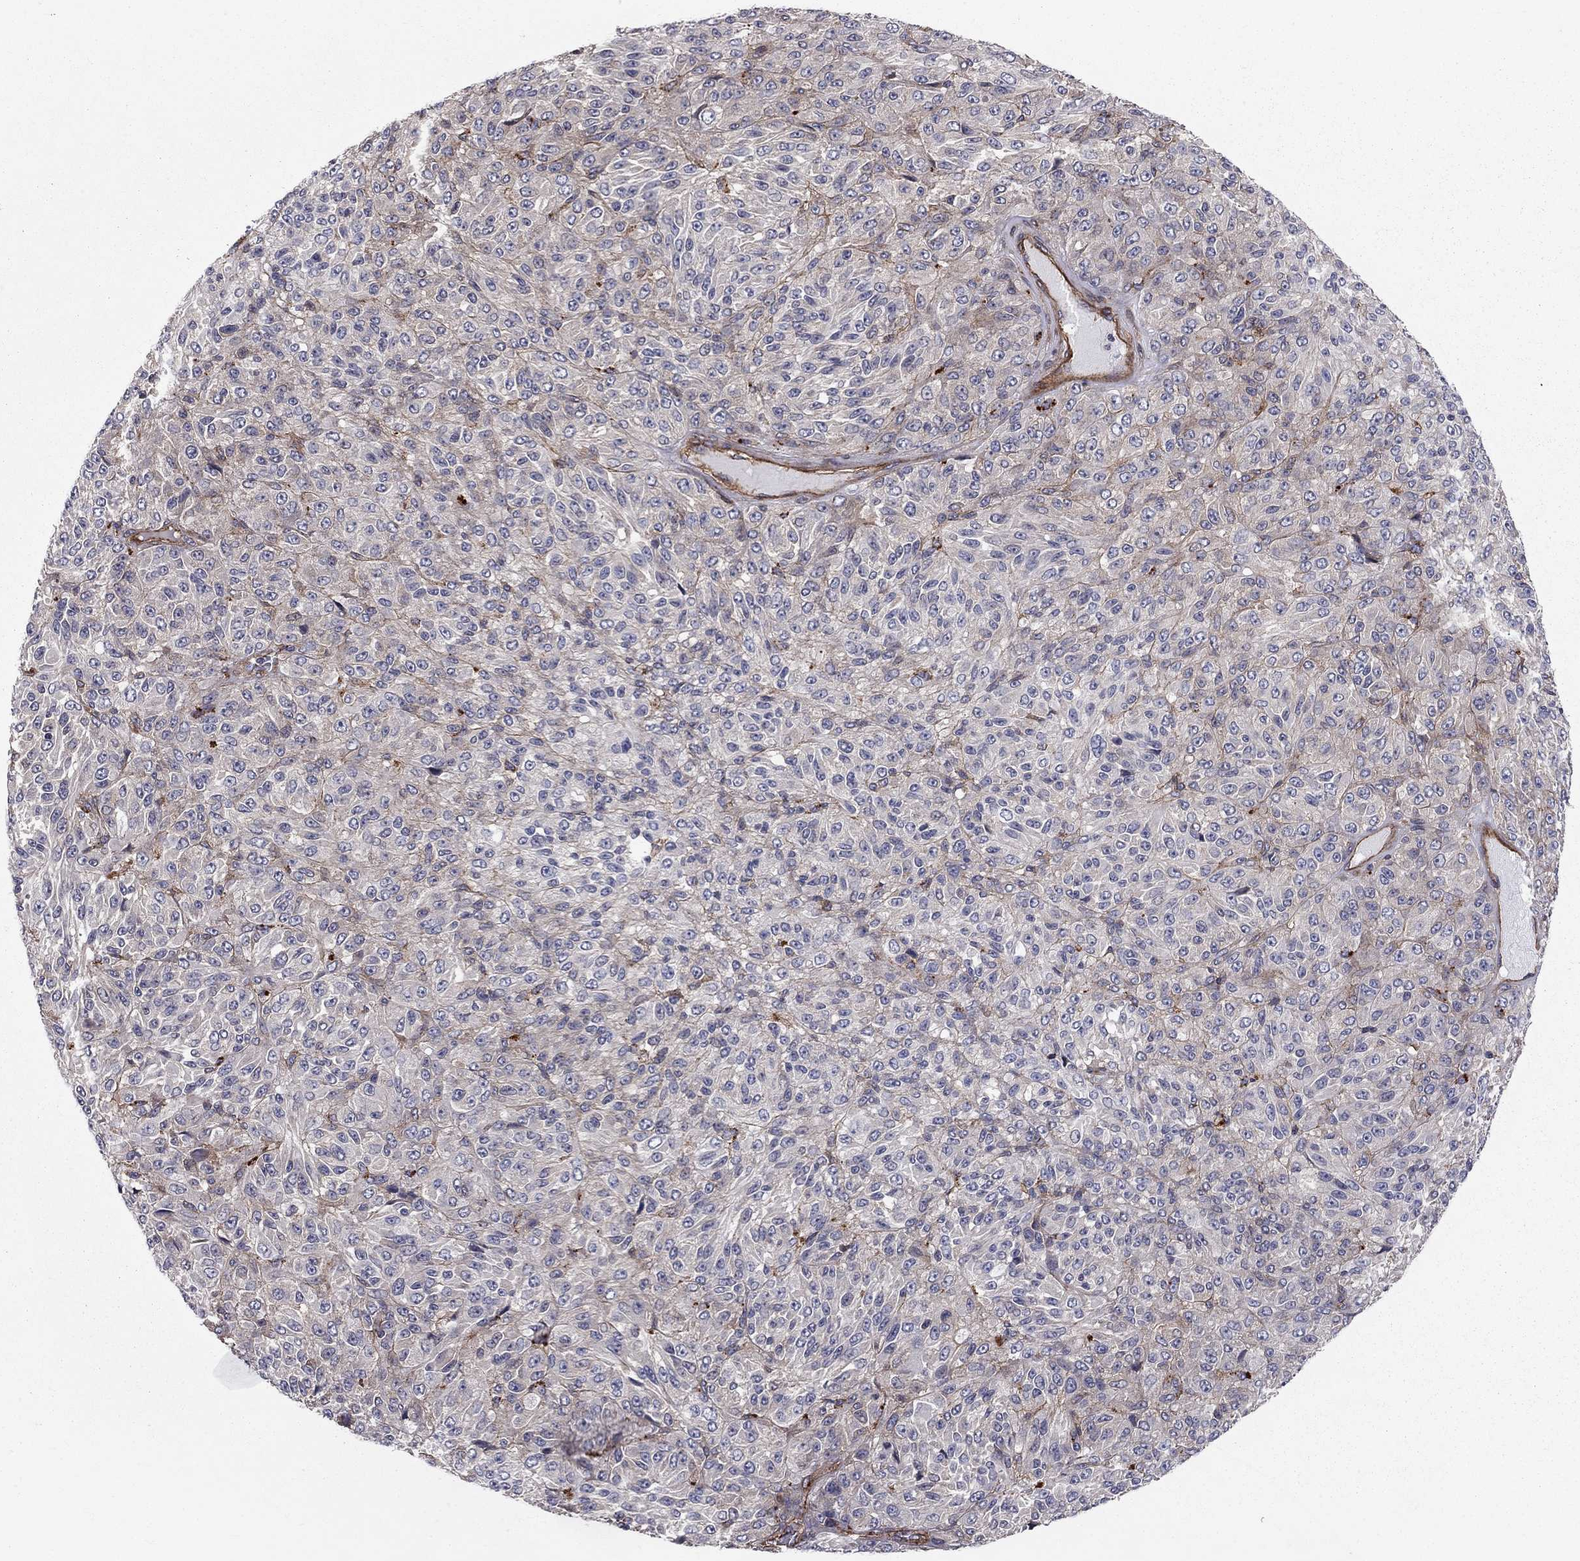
{"staining": {"intensity": "negative", "quantity": "none", "location": "none"}, "tissue": "melanoma", "cell_type": "Tumor cells", "image_type": "cancer", "snomed": [{"axis": "morphology", "description": "Malignant melanoma, Metastatic site"}, {"axis": "topography", "description": "Brain"}], "caption": "Histopathology image shows no protein expression in tumor cells of melanoma tissue.", "gene": "RASEF", "patient": {"sex": "female", "age": 56}}